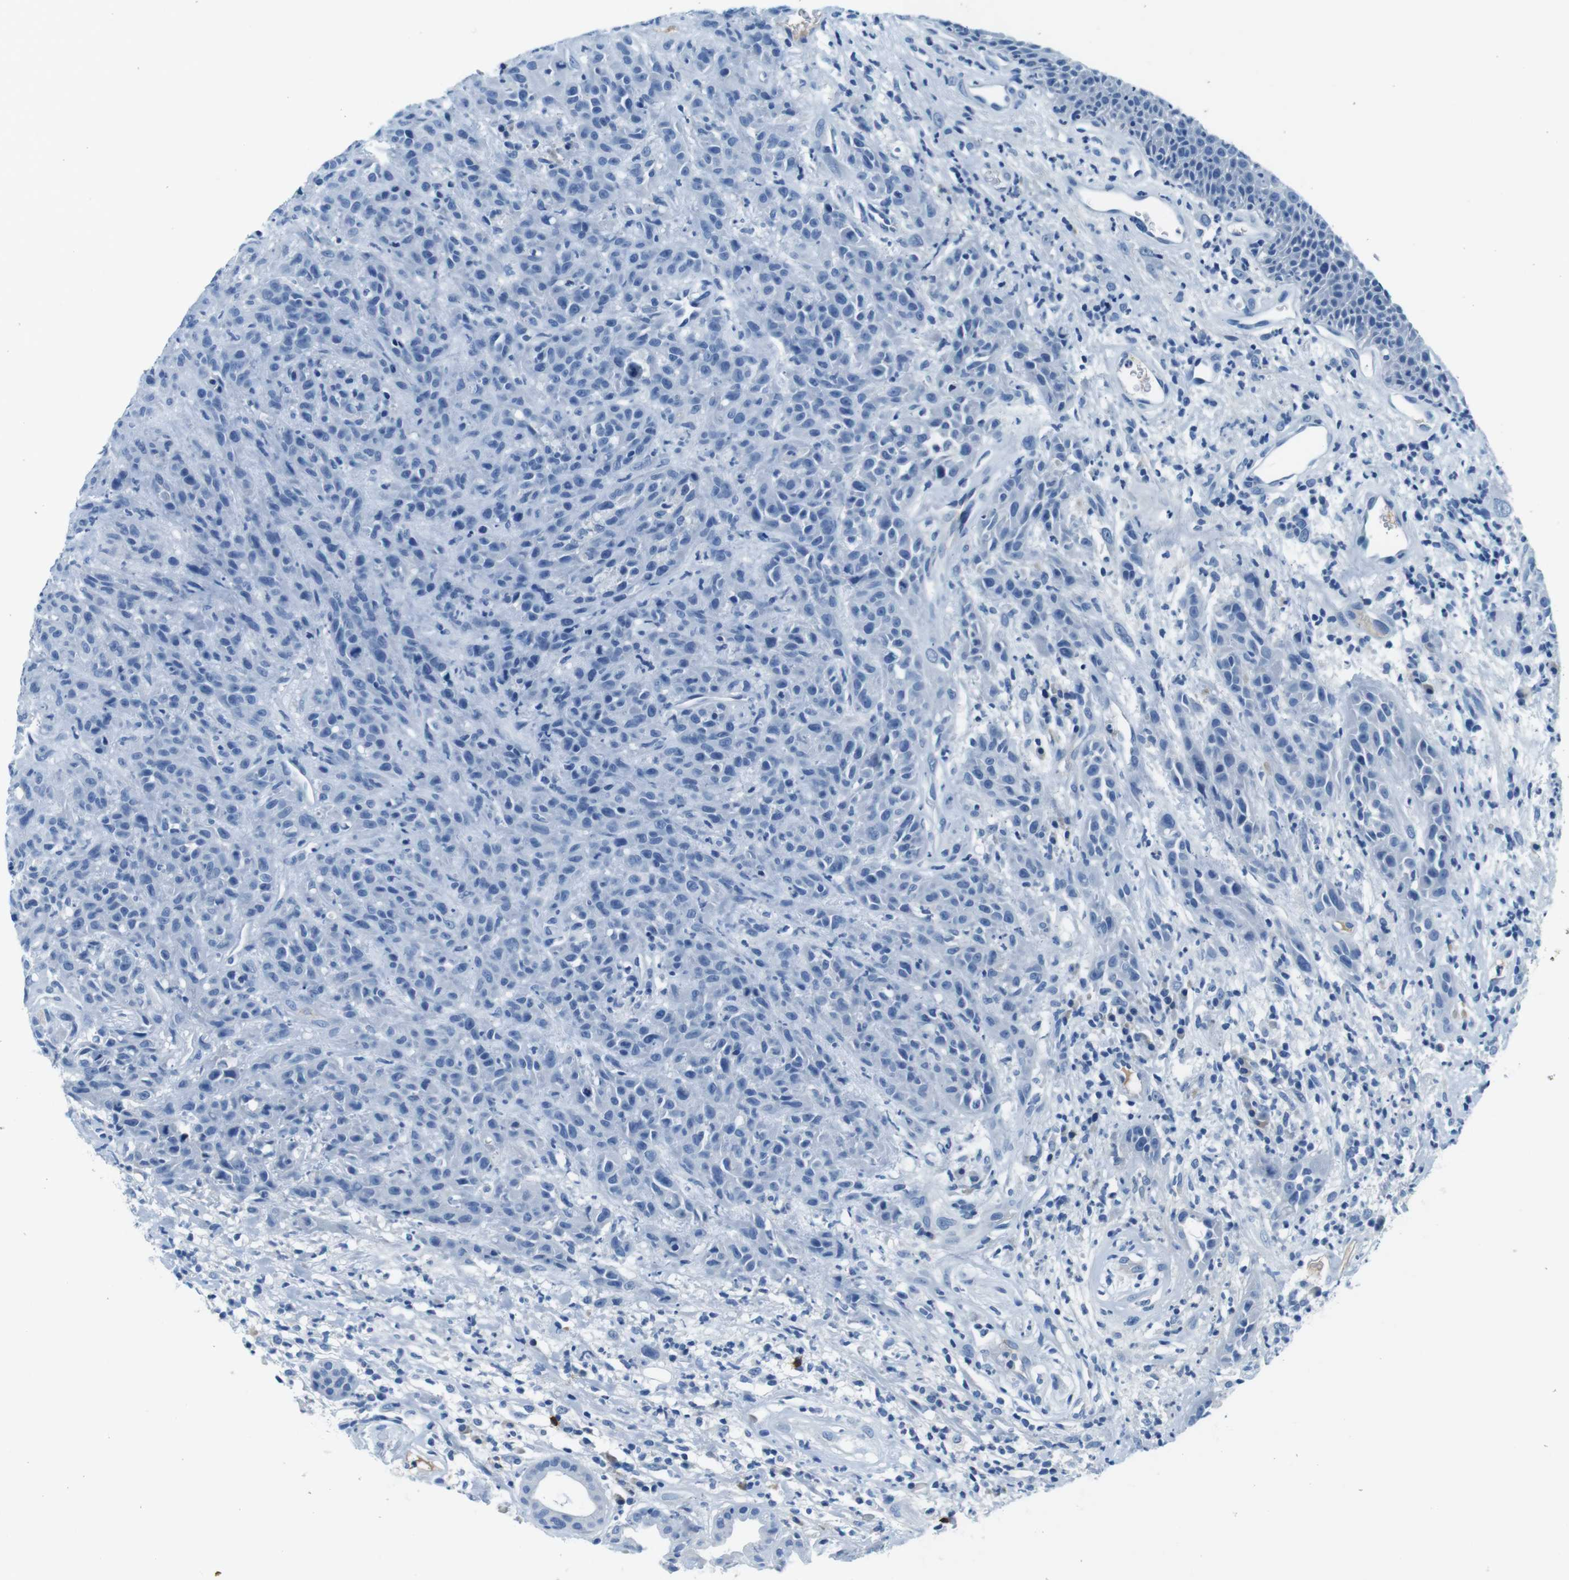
{"staining": {"intensity": "negative", "quantity": "none", "location": "none"}, "tissue": "head and neck cancer", "cell_type": "Tumor cells", "image_type": "cancer", "snomed": [{"axis": "morphology", "description": "Normal tissue, NOS"}, {"axis": "morphology", "description": "Squamous cell carcinoma, NOS"}, {"axis": "topography", "description": "Cartilage tissue"}, {"axis": "topography", "description": "Head-Neck"}], "caption": "DAB (3,3'-diaminobenzidine) immunohistochemical staining of head and neck squamous cell carcinoma exhibits no significant expression in tumor cells.", "gene": "IGHD", "patient": {"sex": "male", "age": 62}}